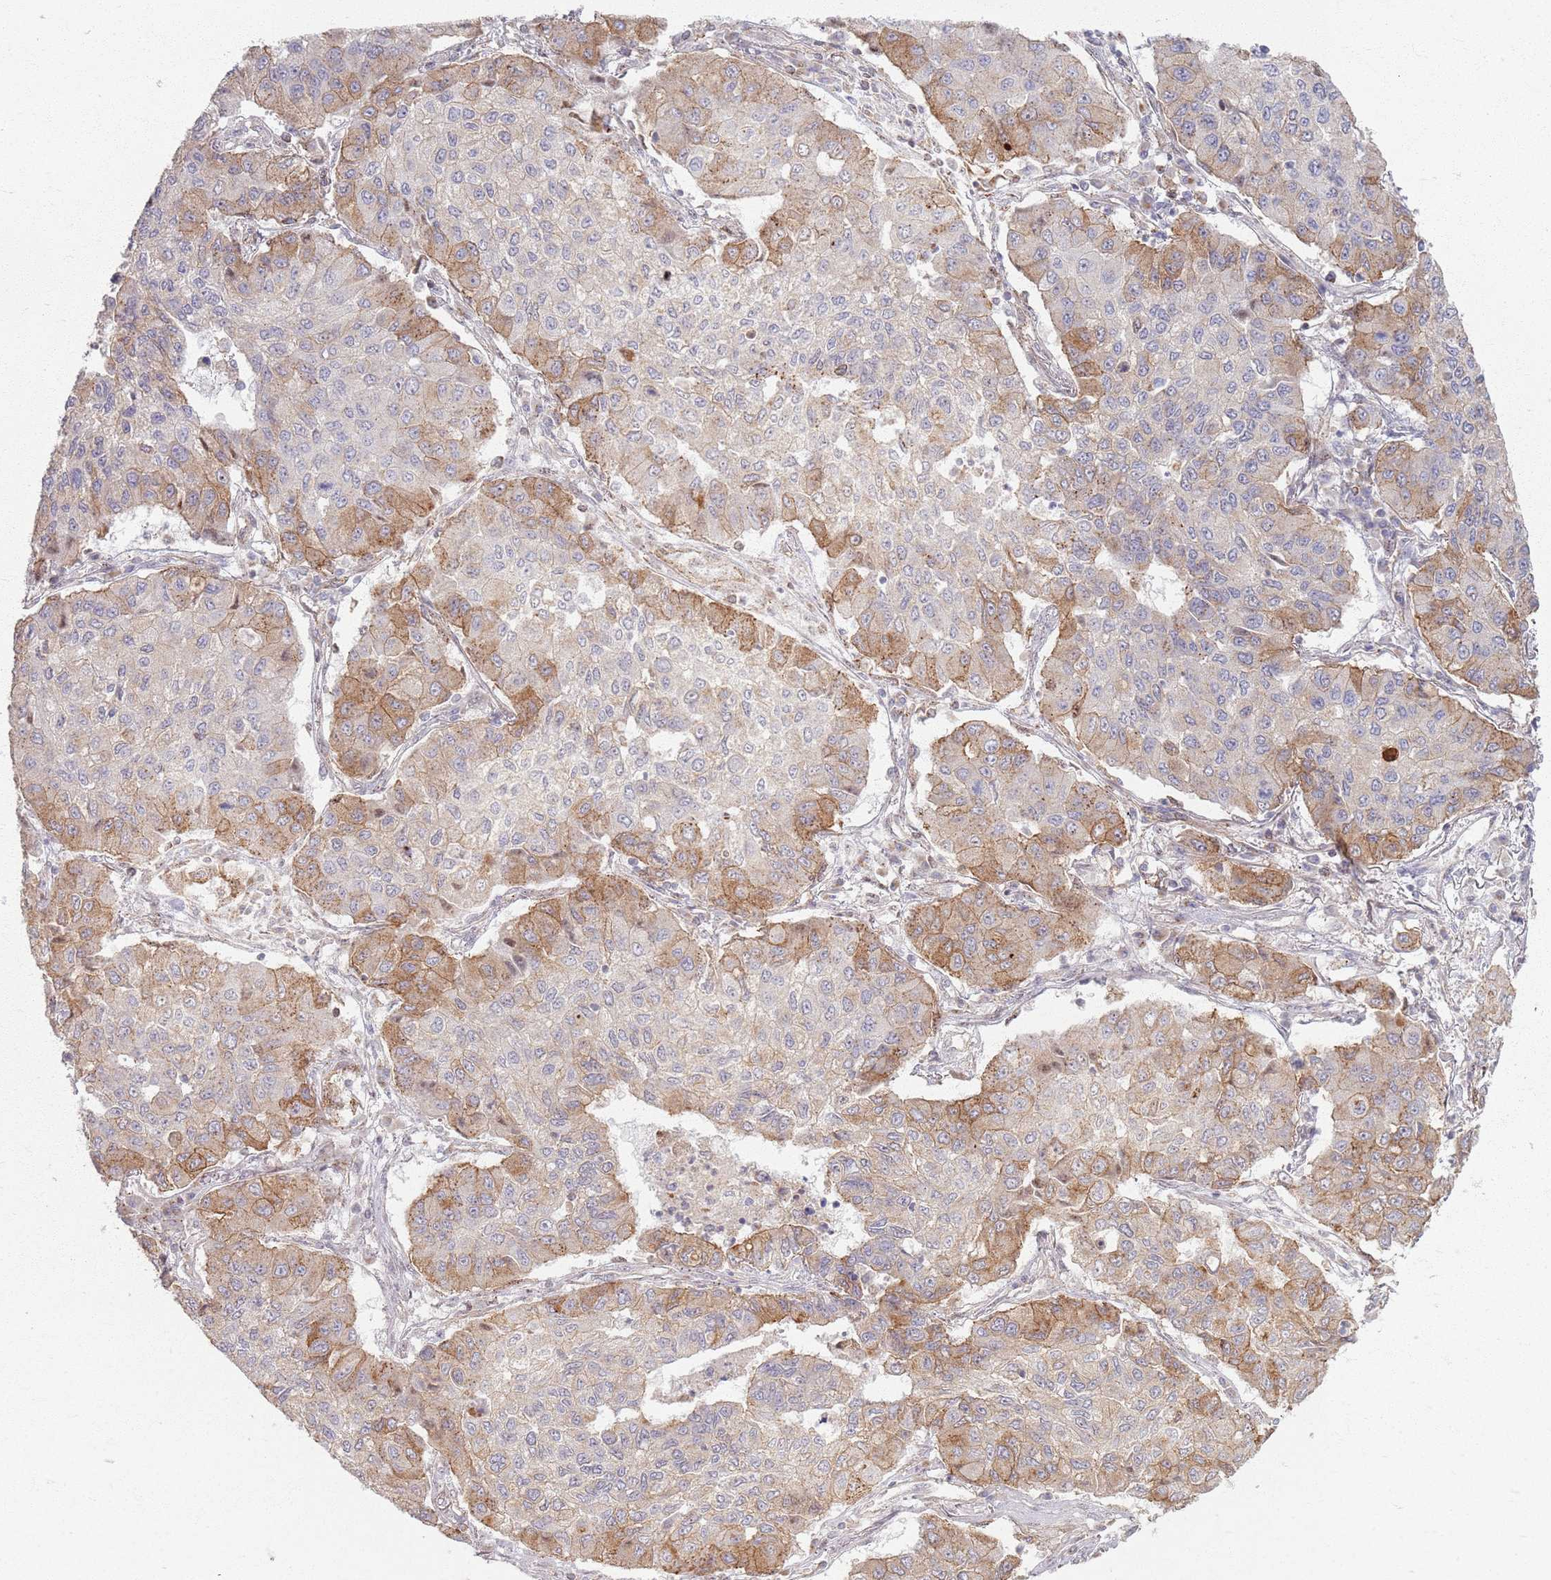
{"staining": {"intensity": "moderate", "quantity": "<25%", "location": "cytoplasmic/membranous"}, "tissue": "lung cancer", "cell_type": "Tumor cells", "image_type": "cancer", "snomed": [{"axis": "morphology", "description": "Squamous cell carcinoma, NOS"}, {"axis": "topography", "description": "Lung"}], "caption": "A micrograph of human squamous cell carcinoma (lung) stained for a protein shows moderate cytoplasmic/membranous brown staining in tumor cells.", "gene": "KCNA5", "patient": {"sex": "male", "age": 74}}